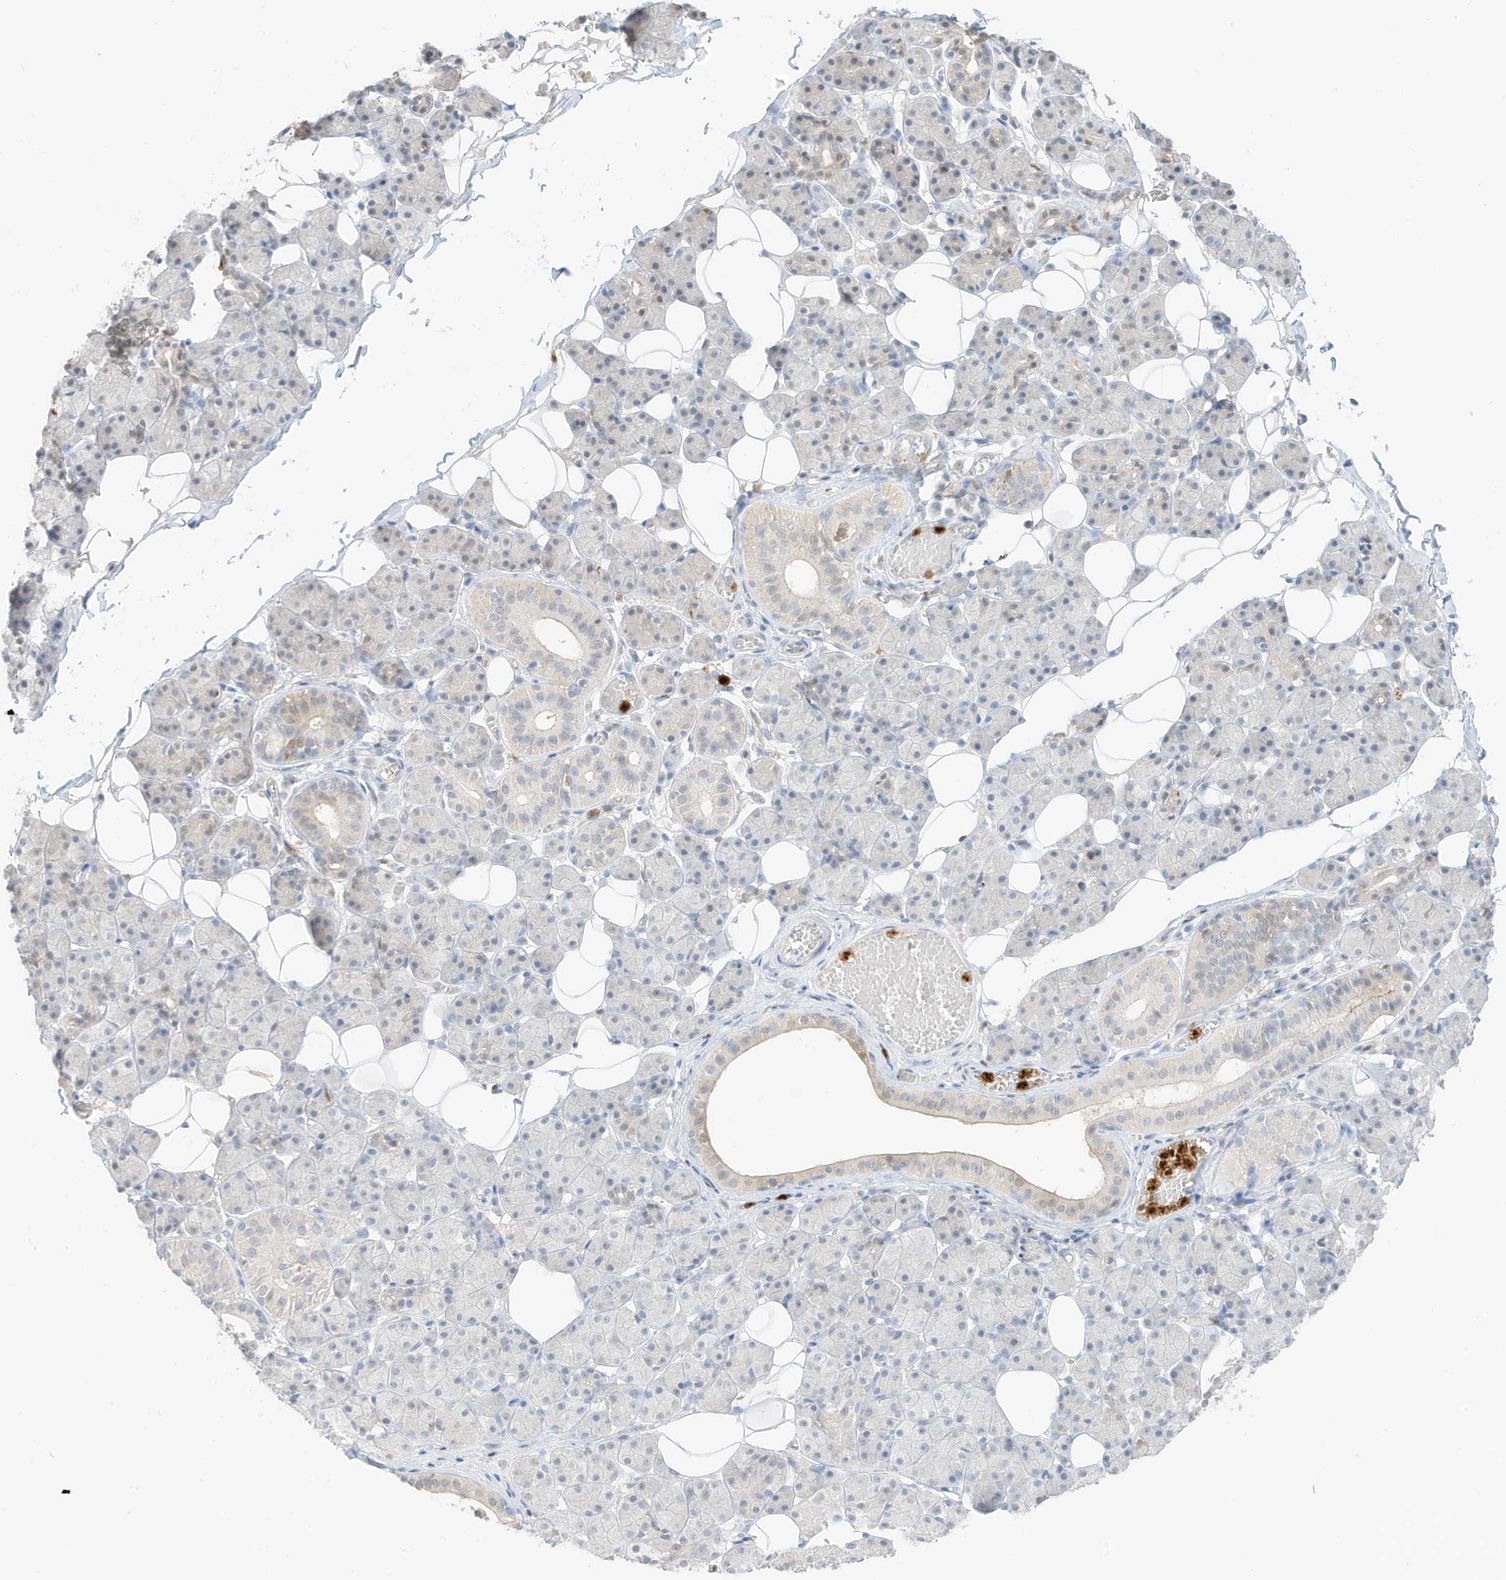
{"staining": {"intensity": "negative", "quantity": "none", "location": "none"}, "tissue": "salivary gland", "cell_type": "Glandular cells", "image_type": "normal", "snomed": [{"axis": "morphology", "description": "Normal tissue, NOS"}, {"axis": "topography", "description": "Salivary gland"}], "caption": "Immunohistochemistry histopathology image of unremarkable human salivary gland stained for a protein (brown), which displays no expression in glandular cells. Brightfield microscopy of IHC stained with DAB (3,3'-diaminobenzidine) (brown) and hematoxylin (blue), captured at high magnification.", "gene": "GCA", "patient": {"sex": "female", "age": 33}}